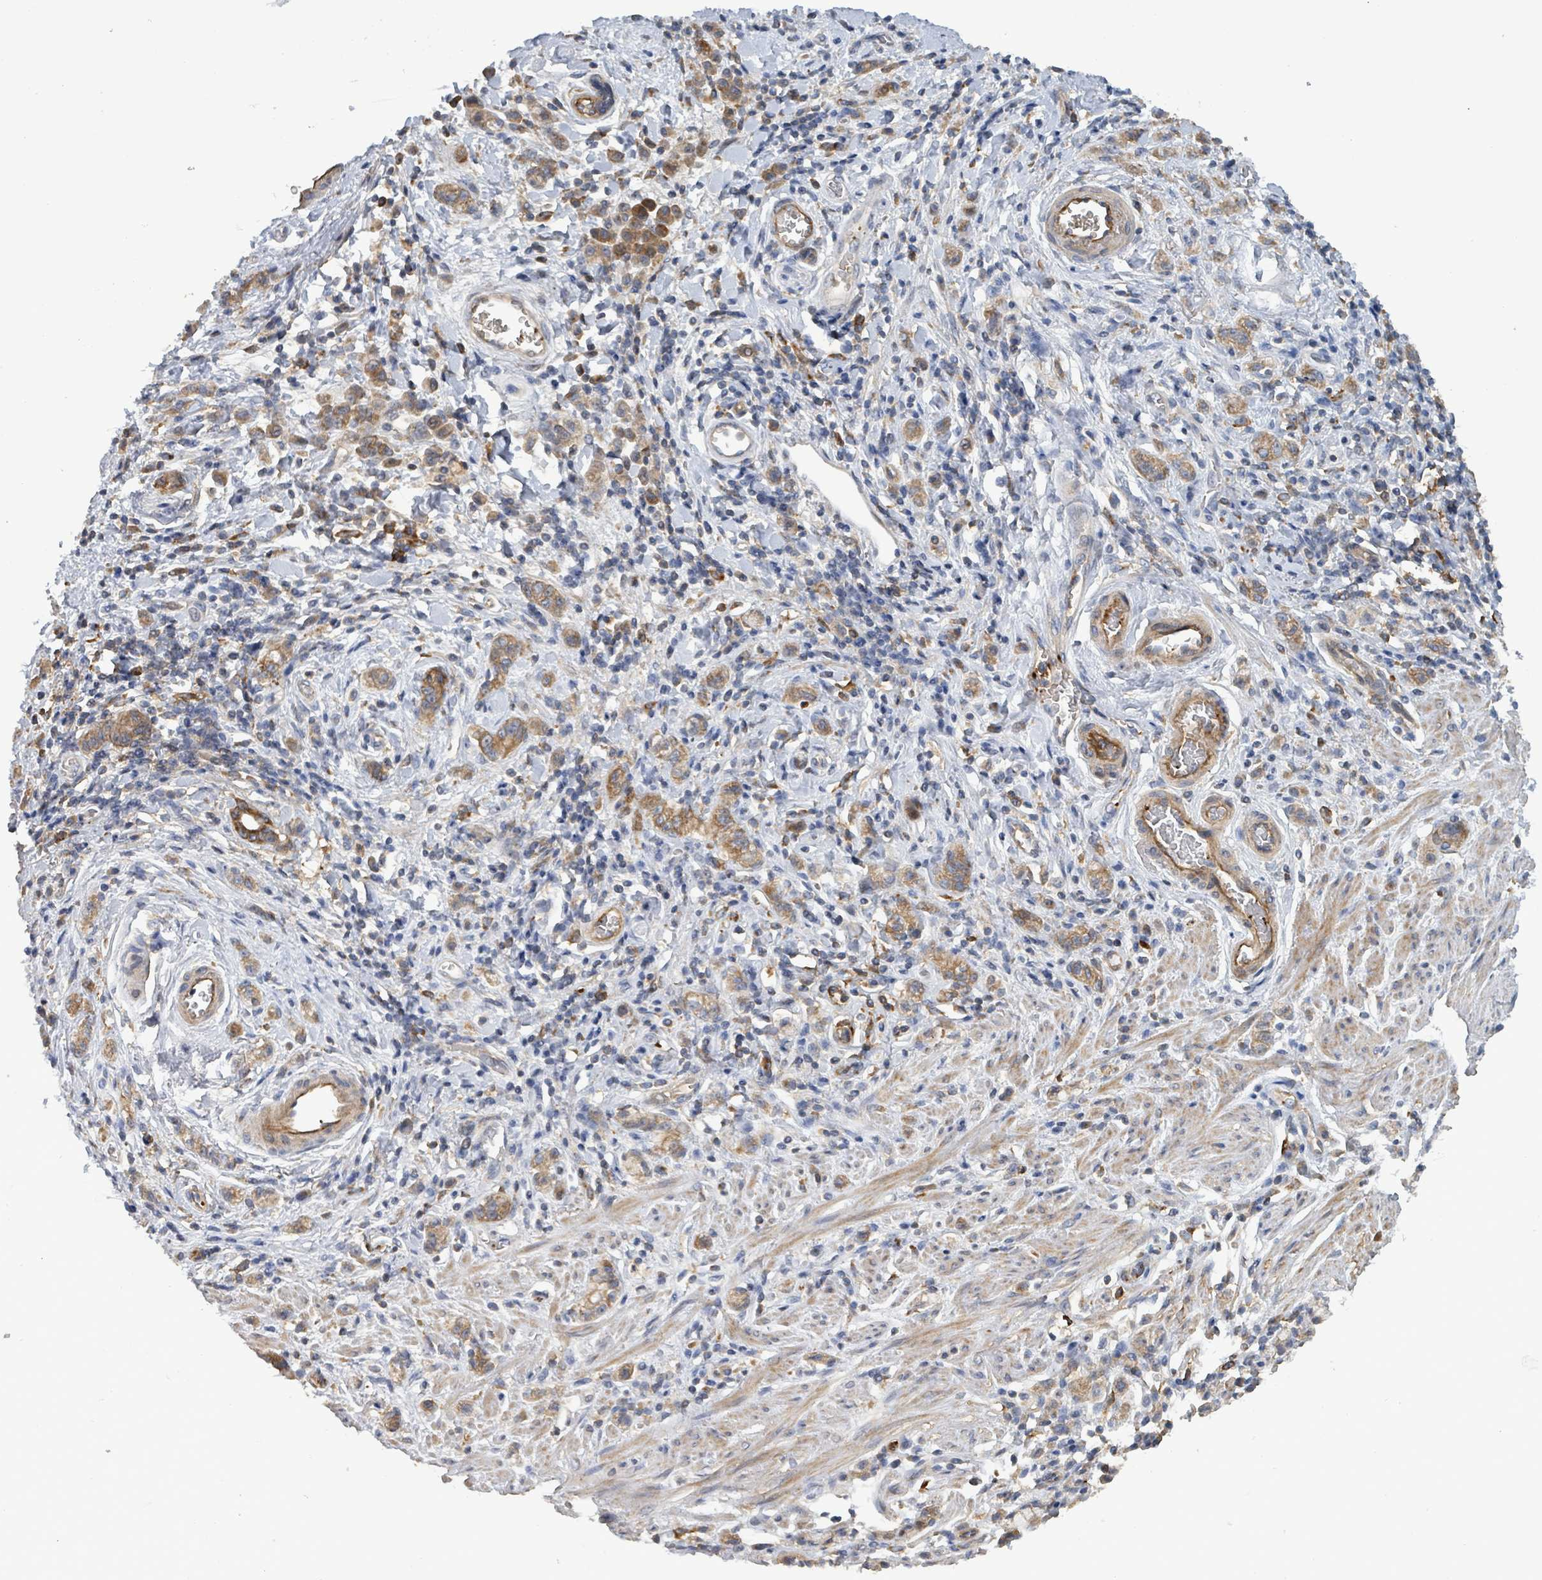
{"staining": {"intensity": "moderate", "quantity": ">75%", "location": "cytoplasmic/membranous"}, "tissue": "stomach cancer", "cell_type": "Tumor cells", "image_type": "cancer", "snomed": [{"axis": "morphology", "description": "Adenocarcinoma, NOS"}, {"axis": "topography", "description": "Stomach"}], "caption": "DAB immunohistochemical staining of human stomach adenocarcinoma reveals moderate cytoplasmic/membranous protein positivity in about >75% of tumor cells.", "gene": "PLAAT1", "patient": {"sex": "male", "age": 77}}